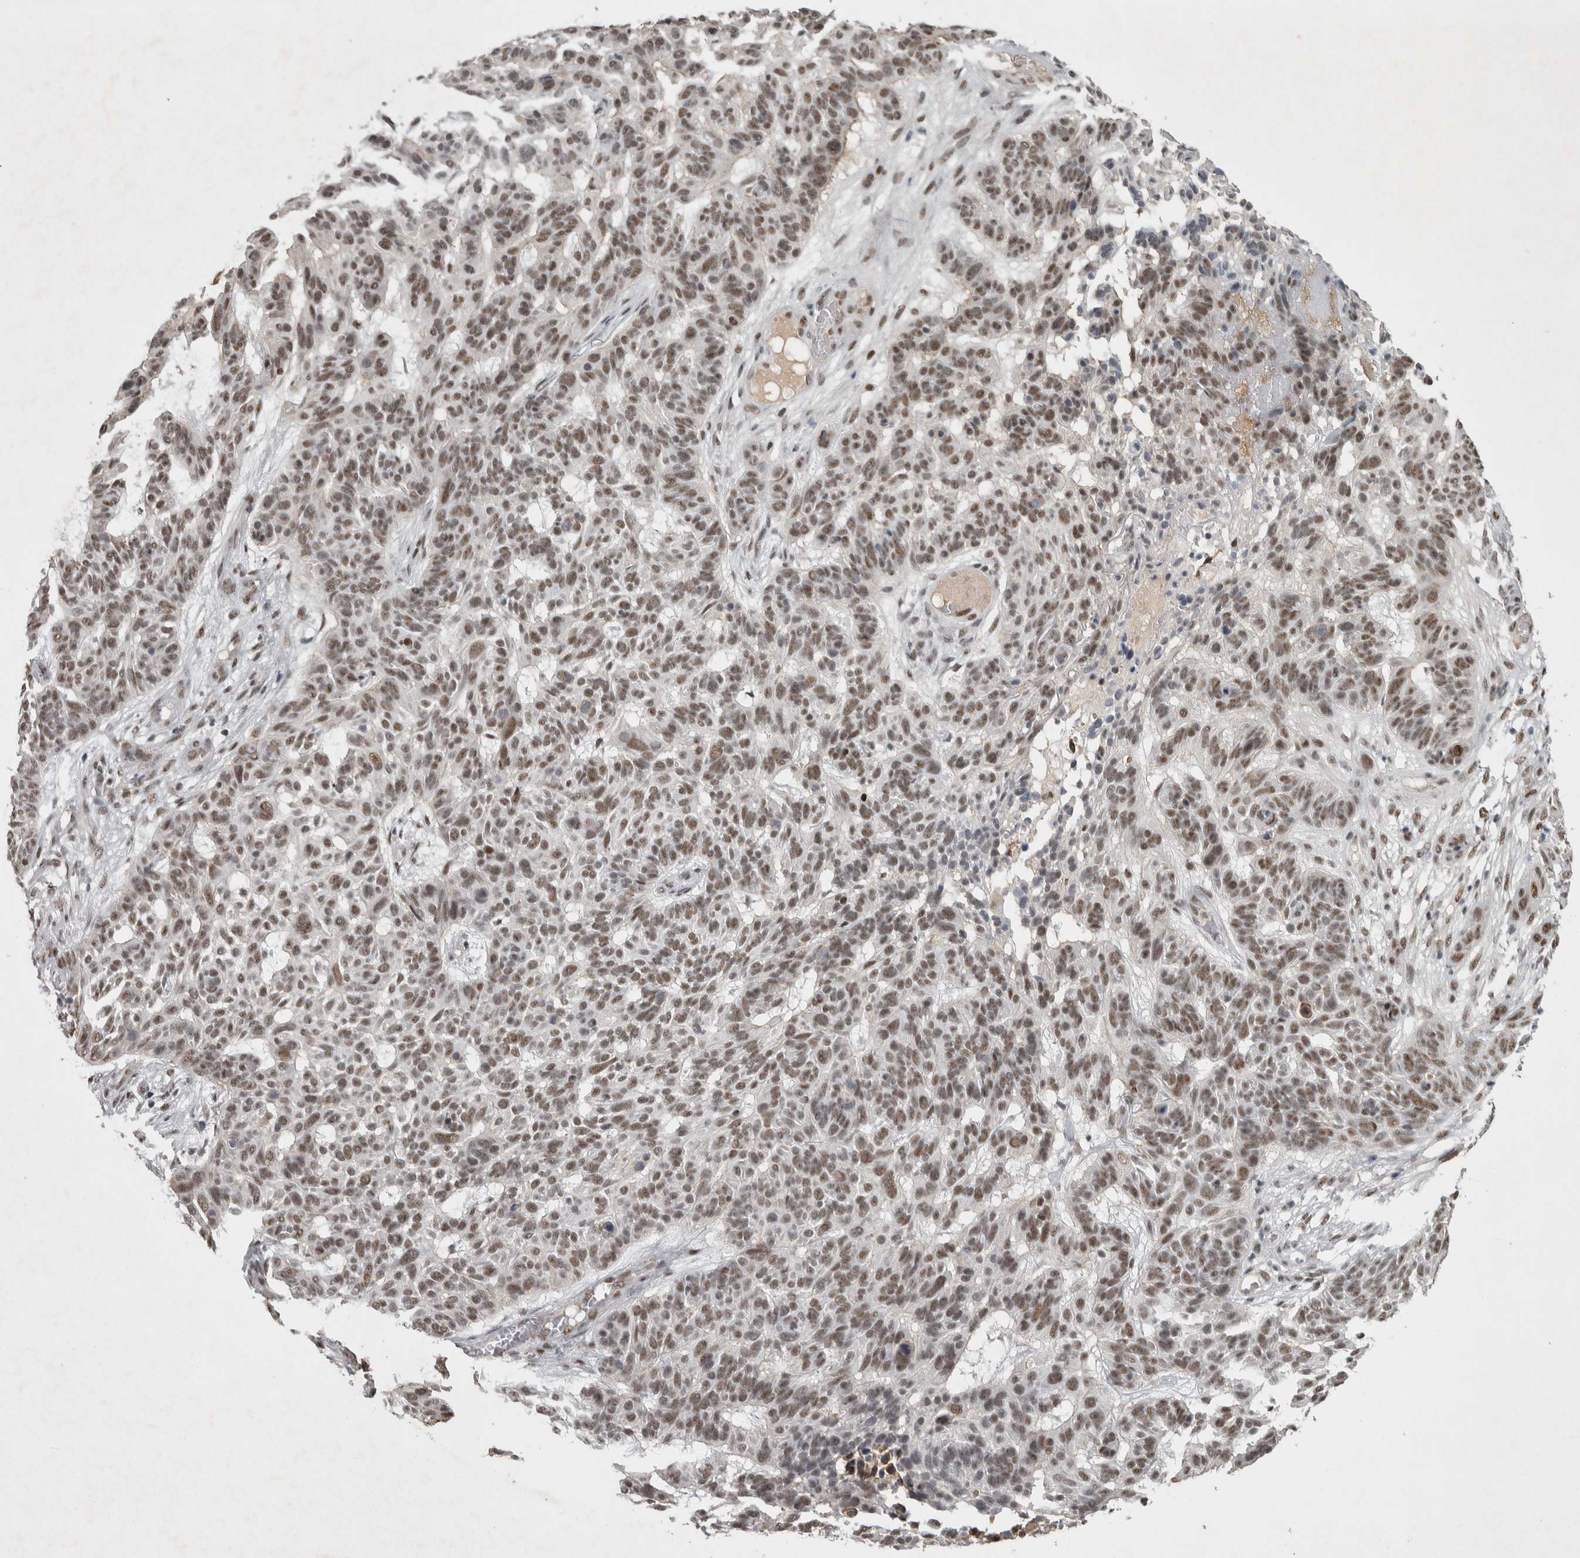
{"staining": {"intensity": "moderate", "quantity": ">75%", "location": "nuclear"}, "tissue": "skin cancer", "cell_type": "Tumor cells", "image_type": "cancer", "snomed": [{"axis": "morphology", "description": "Basal cell carcinoma"}, {"axis": "topography", "description": "Skin"}], "caption": "Immunohistochemistry (IHC) (DAB (3,3'-diaminobenzidine)) staining of human basal cell carcinoma (skin) shows moderate nuclear protein positivity in about >75% of tumor cells. (brown staining indicates protein expression, while blue staining denotes nuclei).", "gene": "DDX42", "patient": {"sex": "male", "age": 85}}